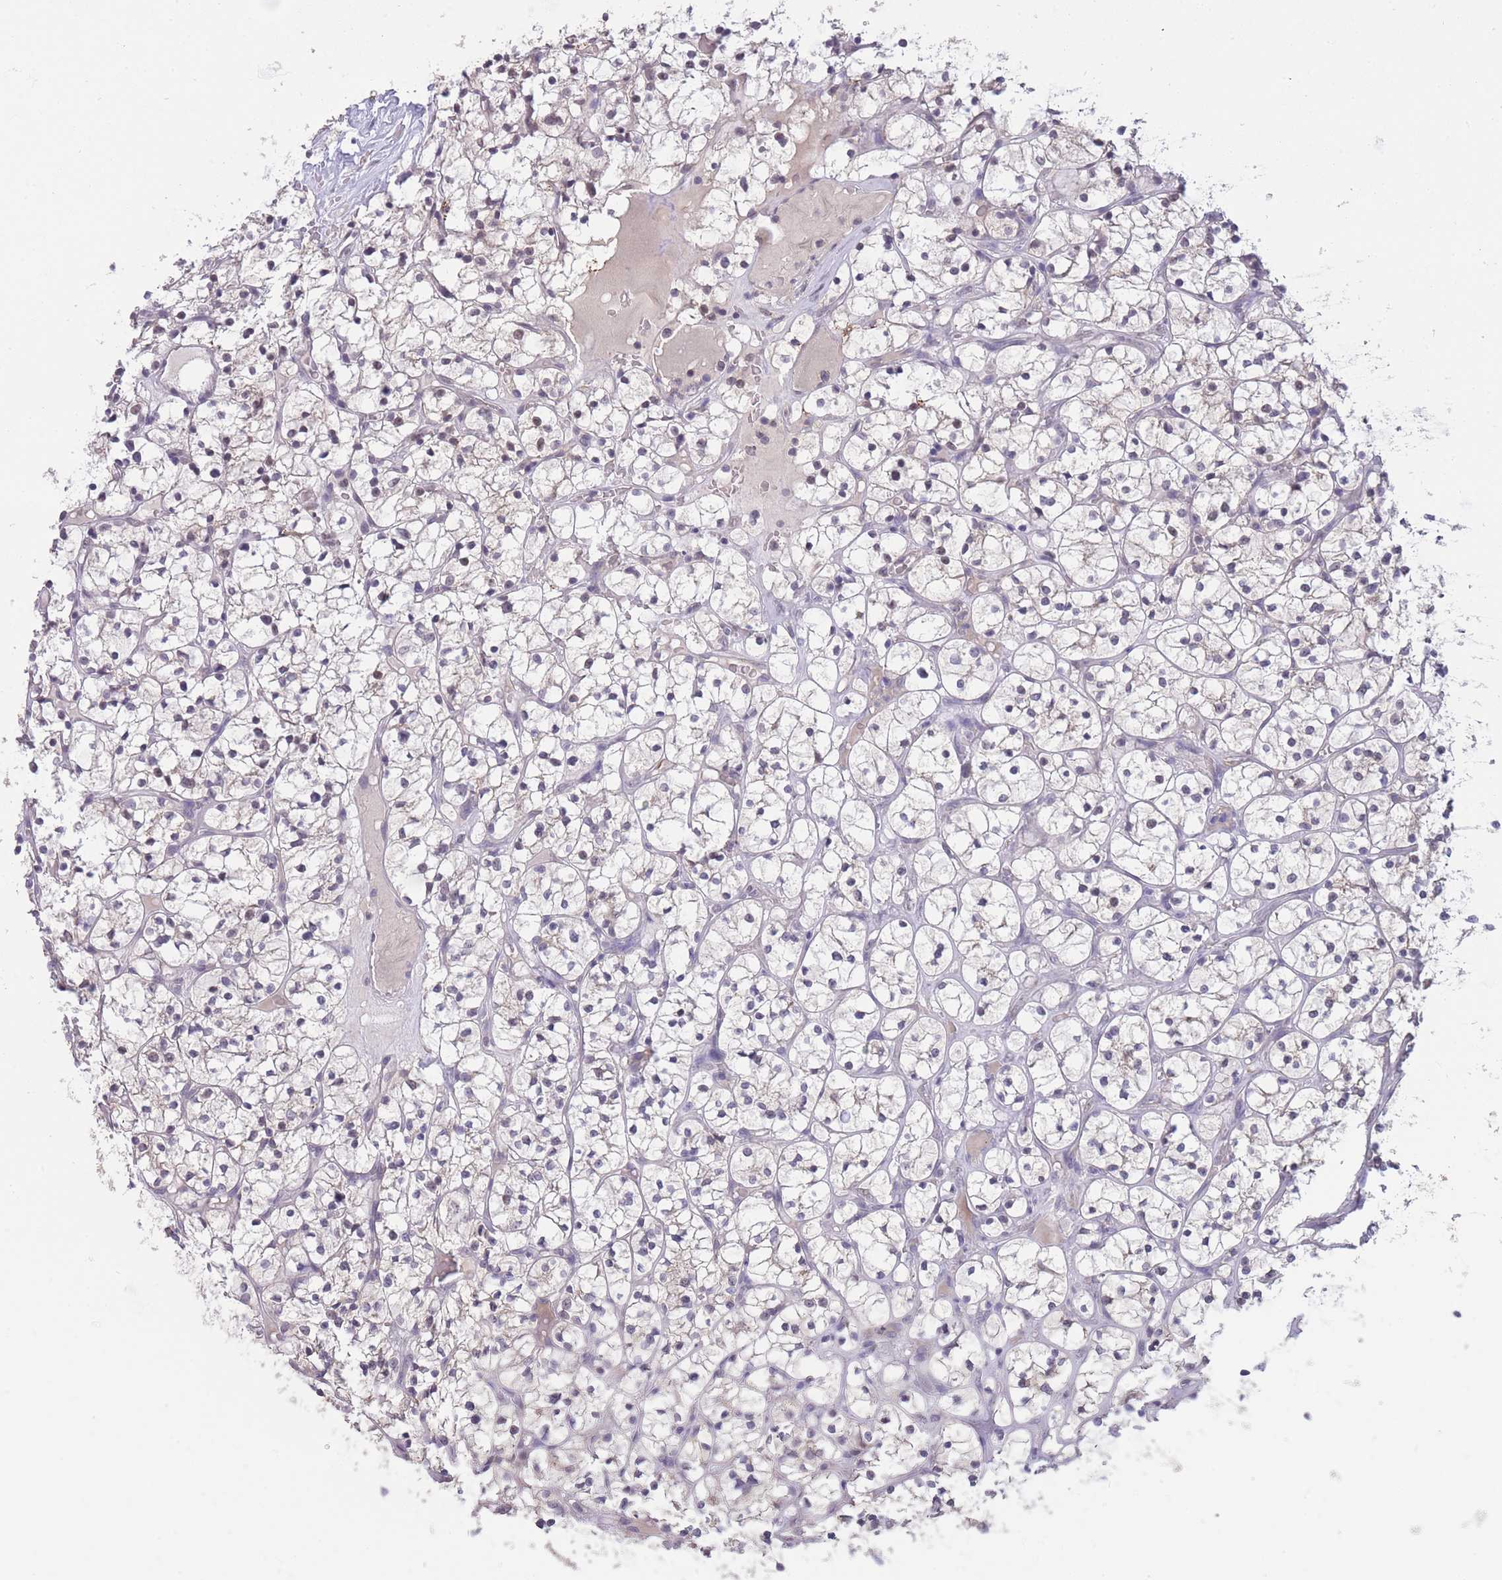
{"staining": {"intensity": "weak", "quantity": "<25%", "location": "nuclear"}, "tissue": "renal cancer", "cell_type": "Tumor cells", "image_type": "cancer", "snomed": [{"axis": "morphology", "description": "Adenocarcinoma, NOS"}, {"axis": "topography", "description": "Kidney"}], "caption": "Protein analysis of renal cancer (adenocarcinoma) reveals no significant staining in tumor cells.", "gene": "GOLGA6L25", "patient": {"sex": "female", "age": 64}}